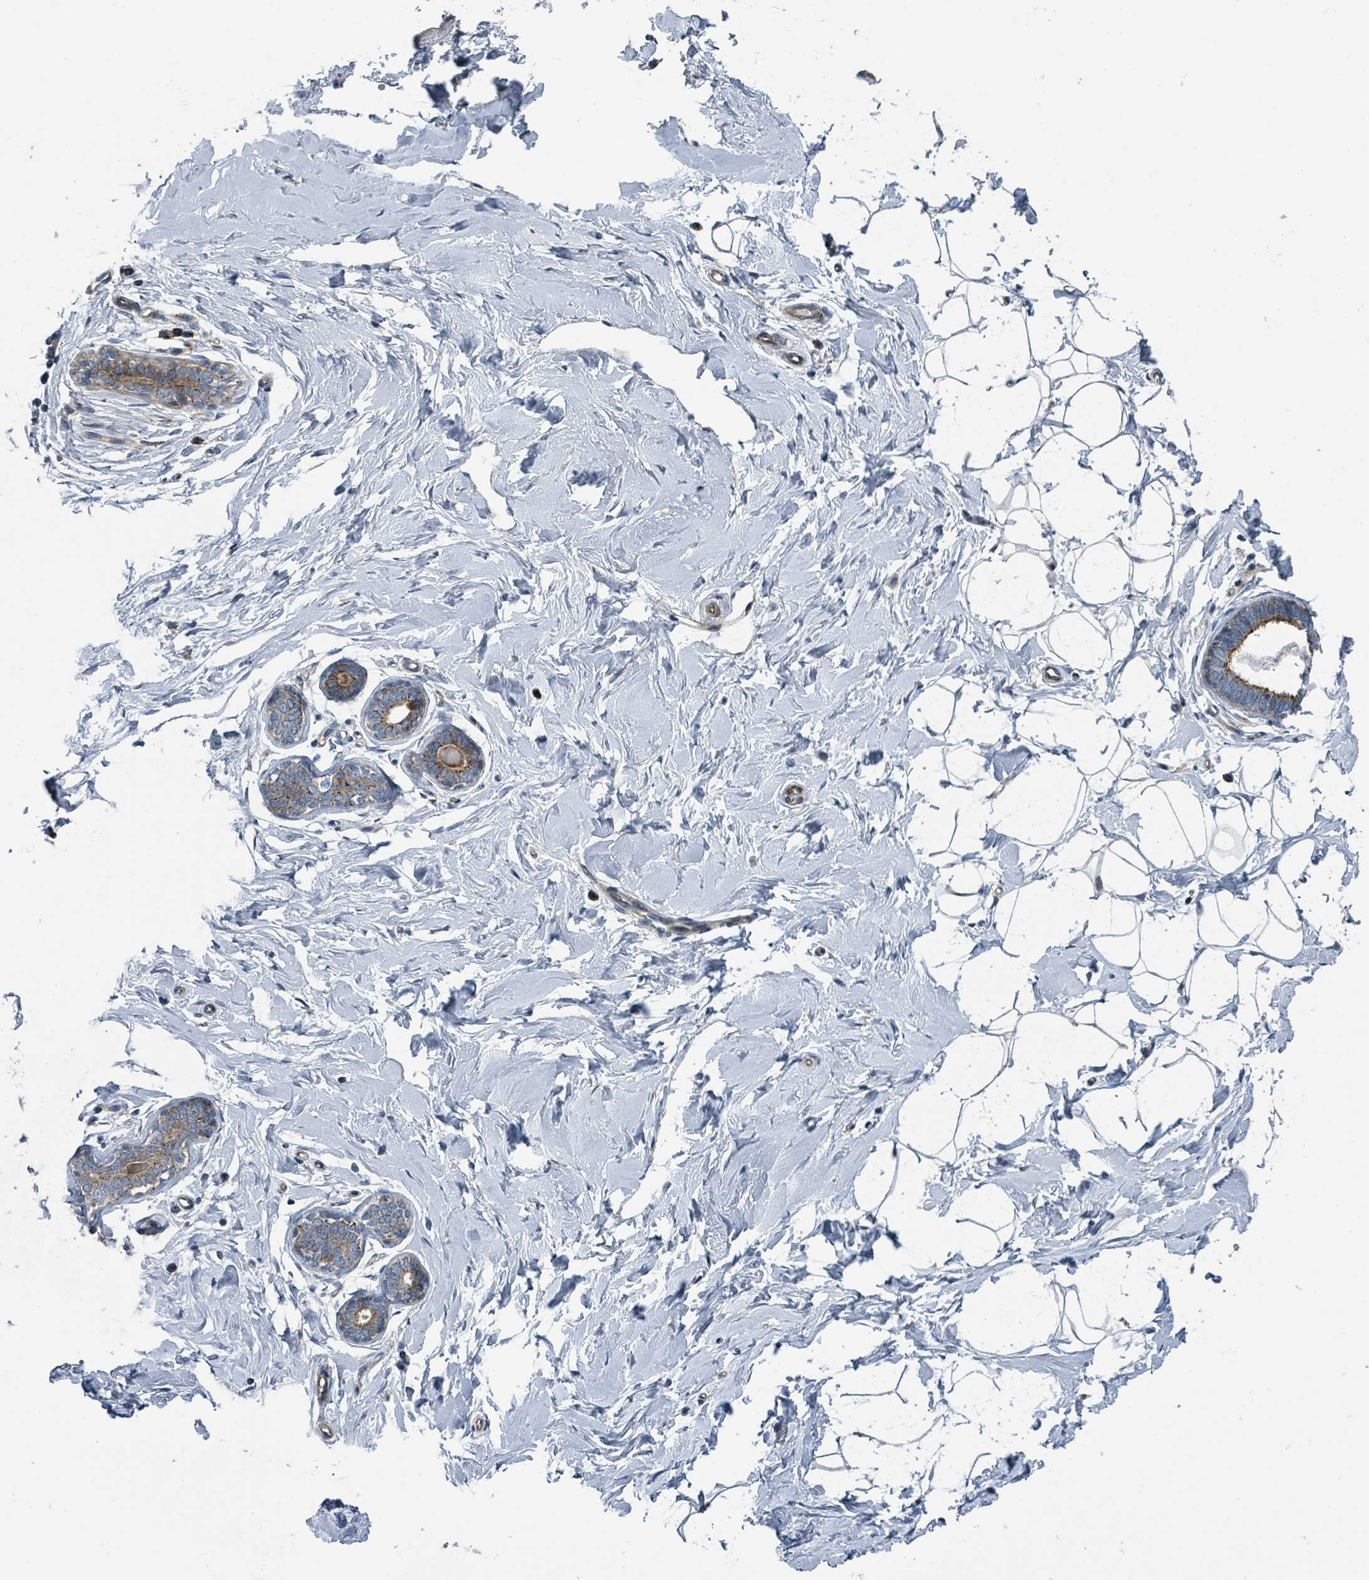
{"staining": {"intensity": "negative", "quantity": "none", "location": "none"}, "tissue": "breast", "cell_type": "Adipocytes", "image_type": "normal", "snomed": [{"axis": "morphology", "description": "Normal tissue, NOS"}, {"axis": "topography", "description": "Breast"}], "caption": "This is an IHC photomicrograph of benign human breast. There is no positivity in adipocytes.", "gene": "DIPK2A", "patient": {"sex": "female", "age": 23}}